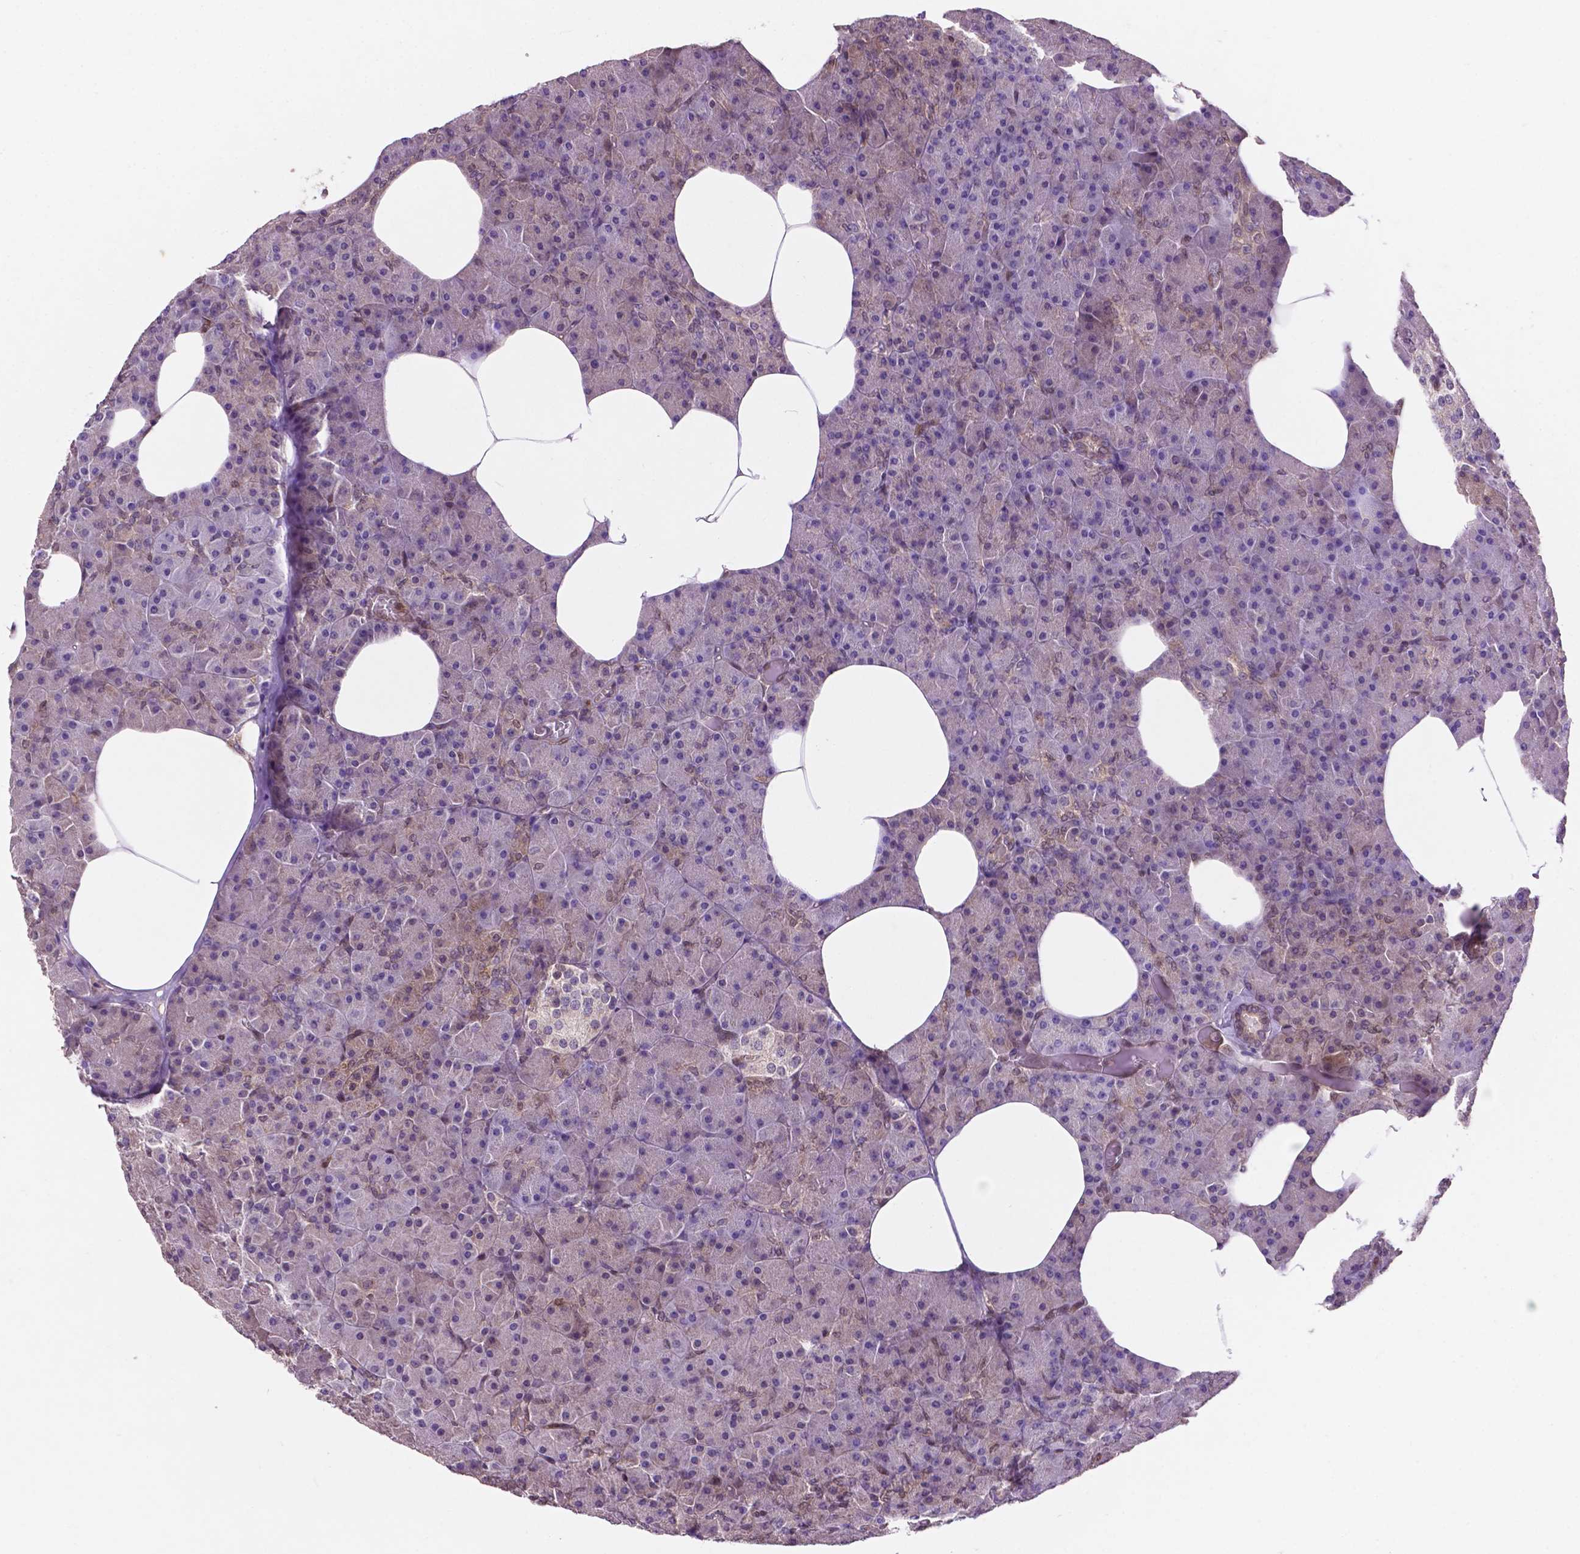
{"staining": {"intensity": "moderate", "quantity": "<25%", "location": "cytoplasmic/membranous,nuclear"}, "tissue": "pancreas", "cell_type": "Exocrine glandular cells", "image_type": "normal", "snomed": [{"axis": "morphology", "description": "Normal tissue, NOS"}, {"axis": "topography", "description": "Pancreas"}], "caption": "Protein staining of benign pancreas shows moderate cytoplasmic/membranous,nuclear staining in about <25% of exocrine glandular cells. (IHC, brightfield microscopy, high magnification).", "gene": "UBE2L6", "patient": {"sex": "female", "age": 45}}